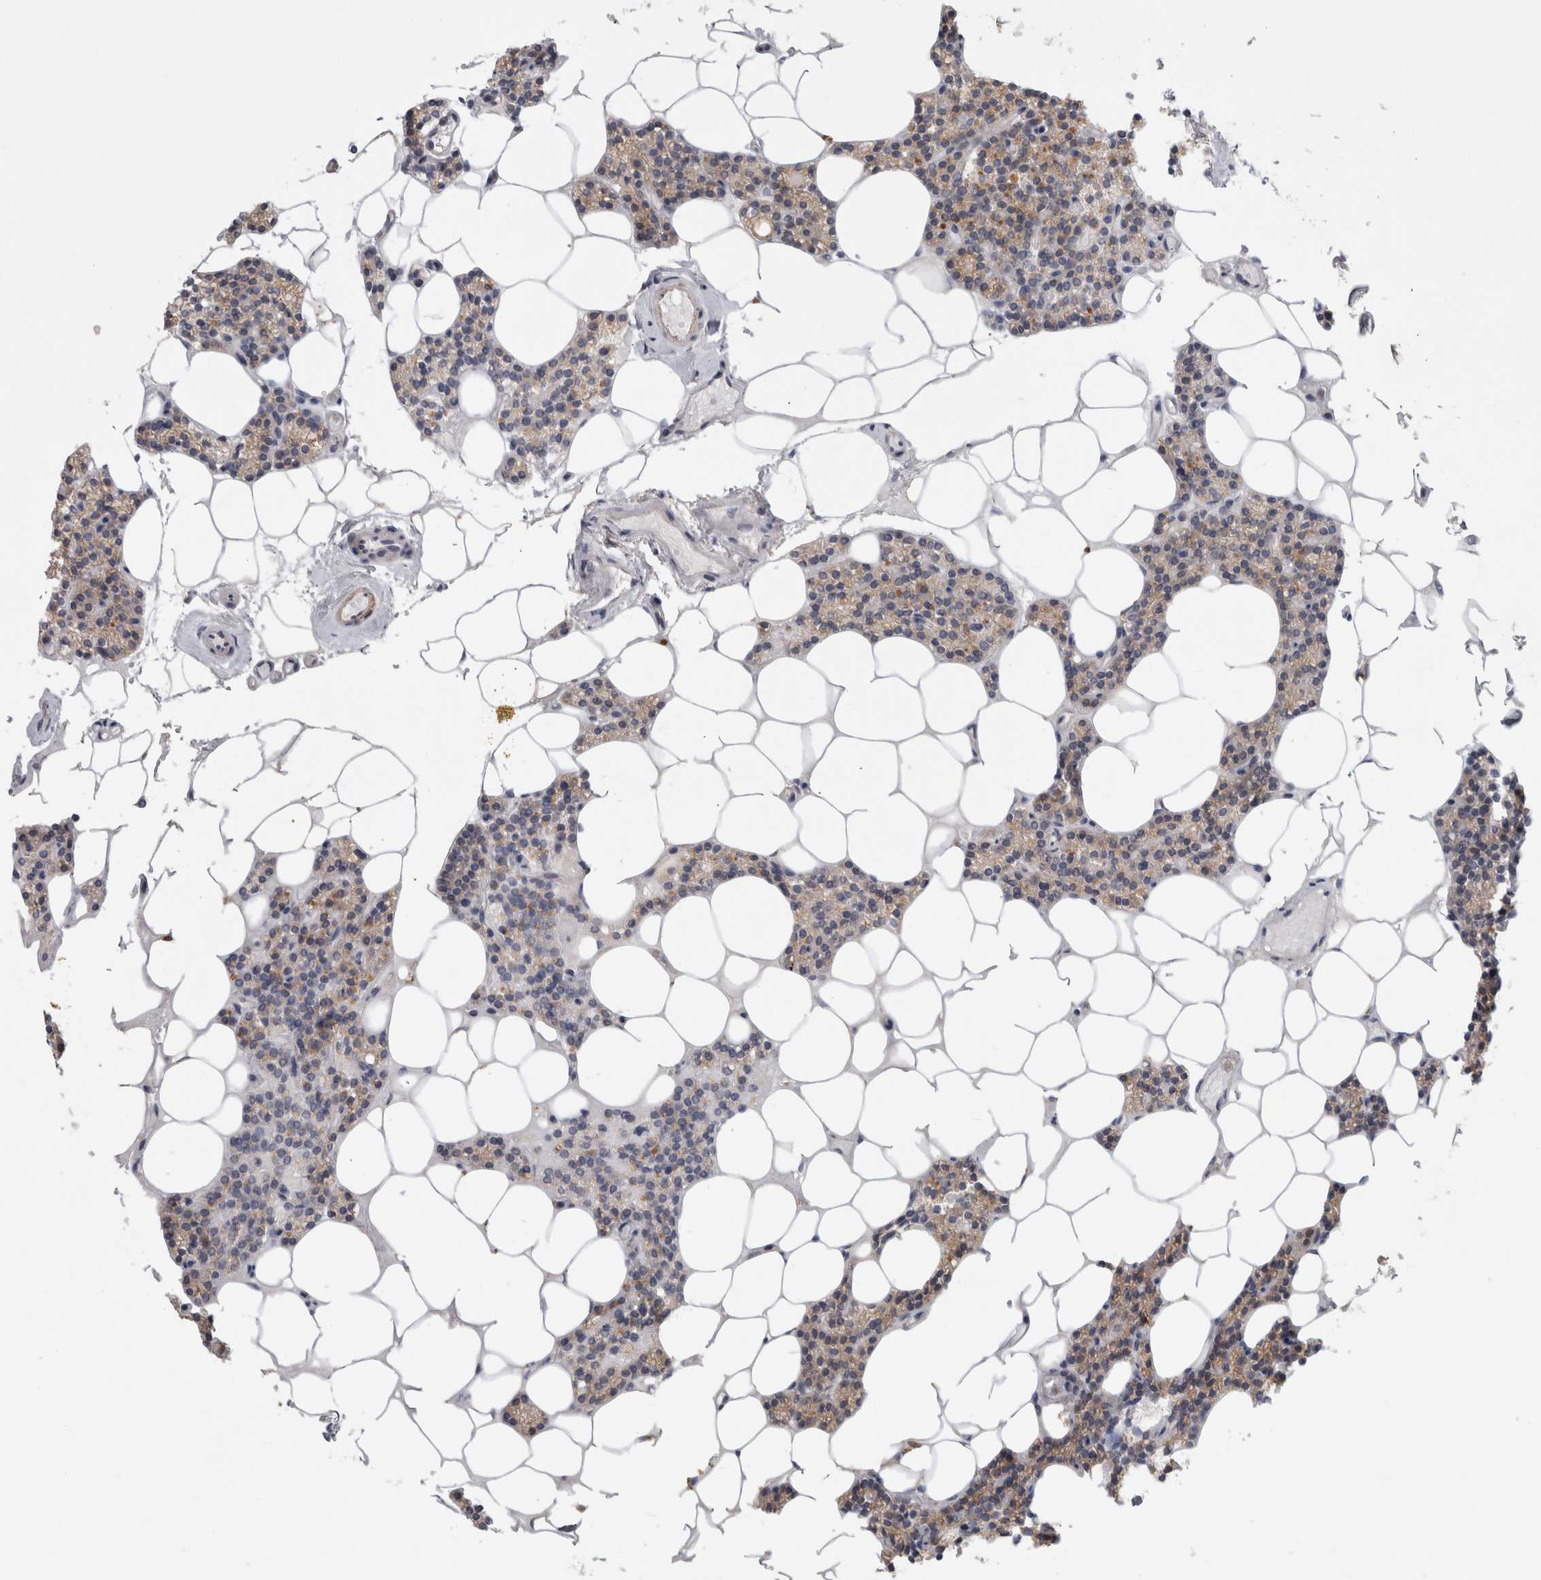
{"staining": {"intensity": "moderate", "quantity": "25%-75%", "location": "cytoplasmic/membranous"}, "tissue": "parathyroid gland", "cell_type": "Glandular cells", "image_type": "normal", "snomed": [{"axis": "morphology", "description": "Normal tissue, NOS"}, {"axis": "topography", "description": "Parathyroid gland"}], "caption": "Parathyroid gland stained with a brown dye shows moderate cytoplasmic/membranous positive positivity in about 25%-75% of glandular cells.", "gene": "ATXN2", "patient": {"sex": "male", "age": 75}}